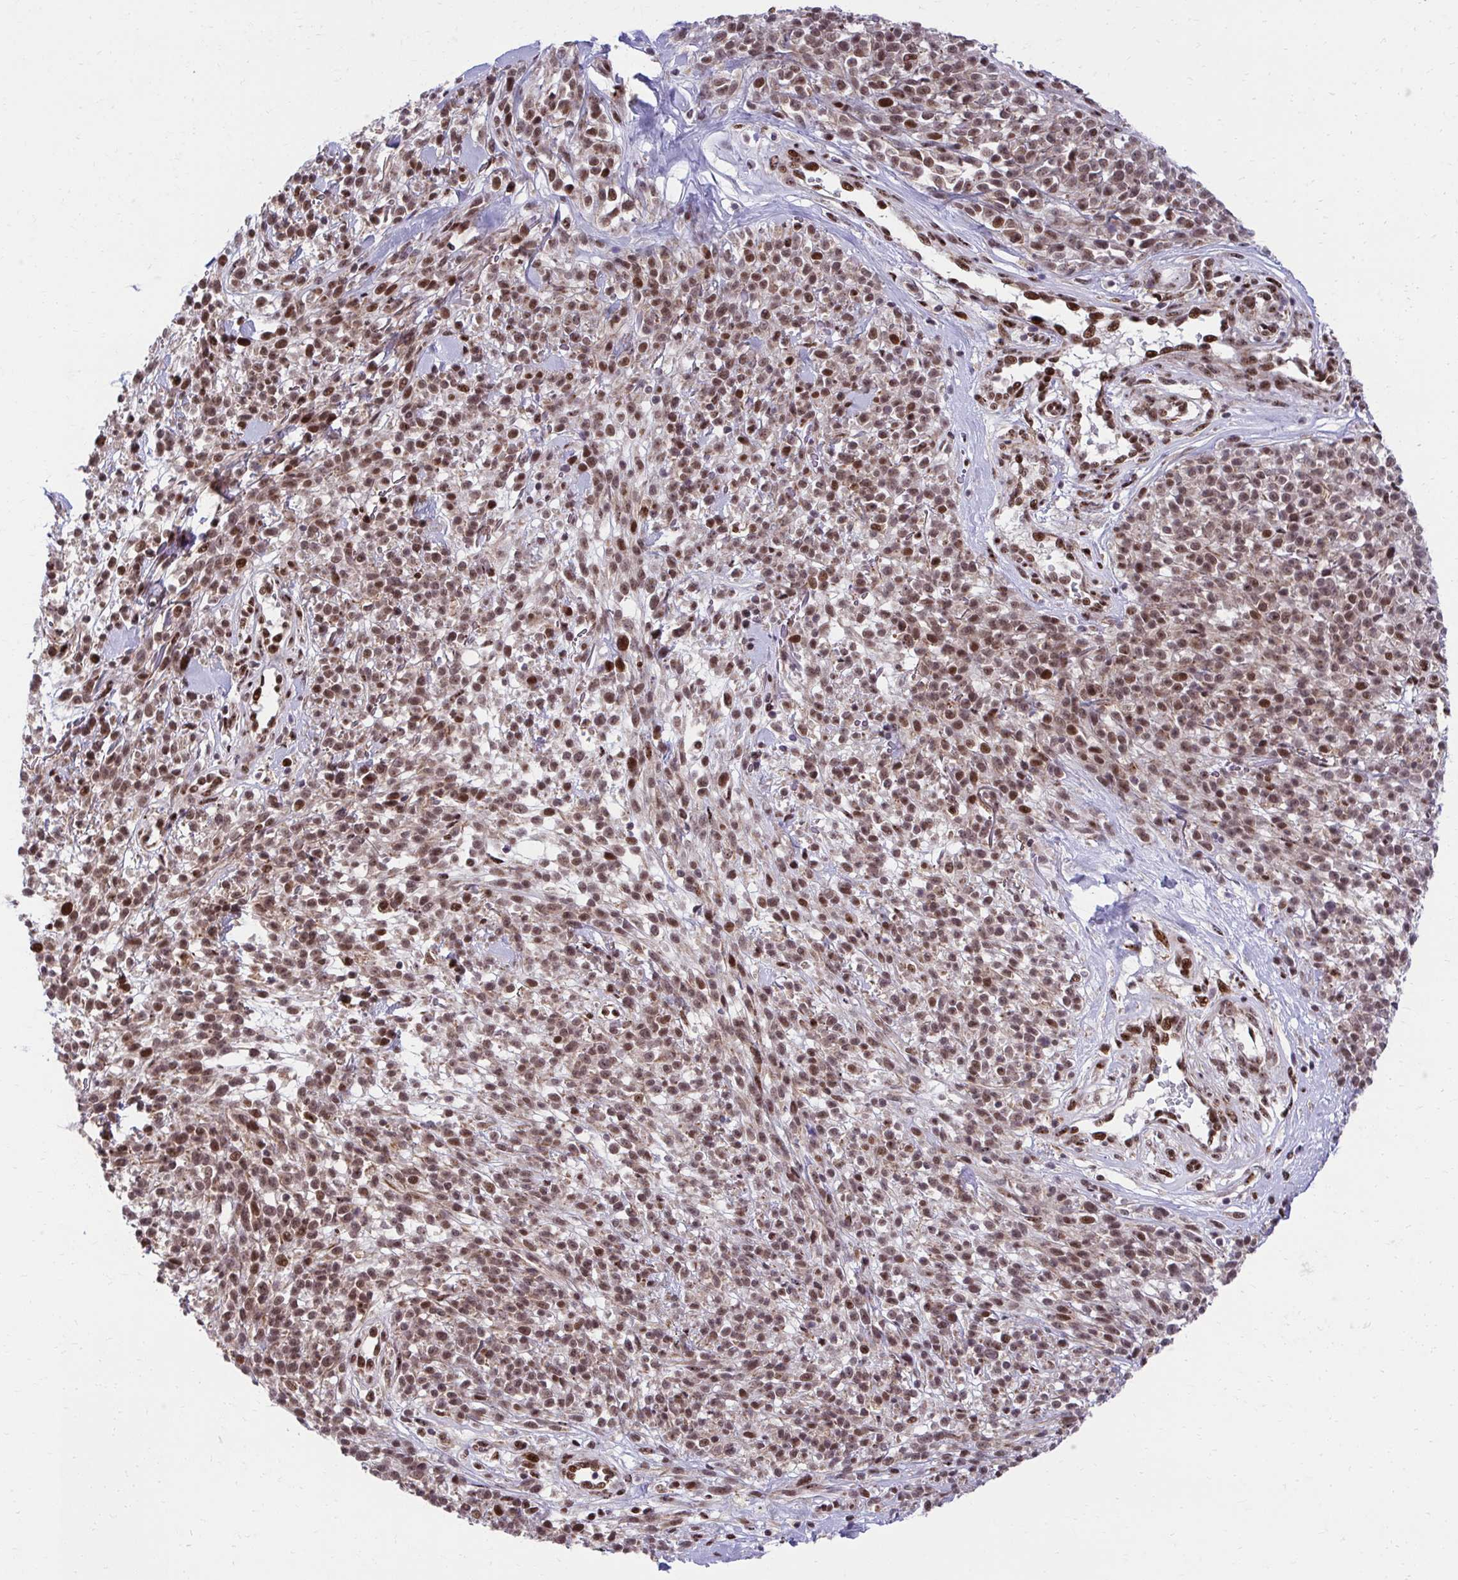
{"staining": {"intensity": "moderate", "quantity": ">75%", "location": "nuclear"}, "tissue": "melanoma", "cell_type": "Tumor cells", "image_type": "cancer", "snomed": [{"axis": "morphology", "description": "Malignant melanoma, NOS"}, {"axis": "topography", "description": "Skin"}, {"axis": "topography", "description": "Skin of trunk"}], "caption": "Approximately >75% of tumor cells in malignant melanoma exhibit moderate nuclear protein expression as visualized by brown immunohistochemical staining.", "gene": "HOXA4", "patient": {"sex": "male", "age": 74}}